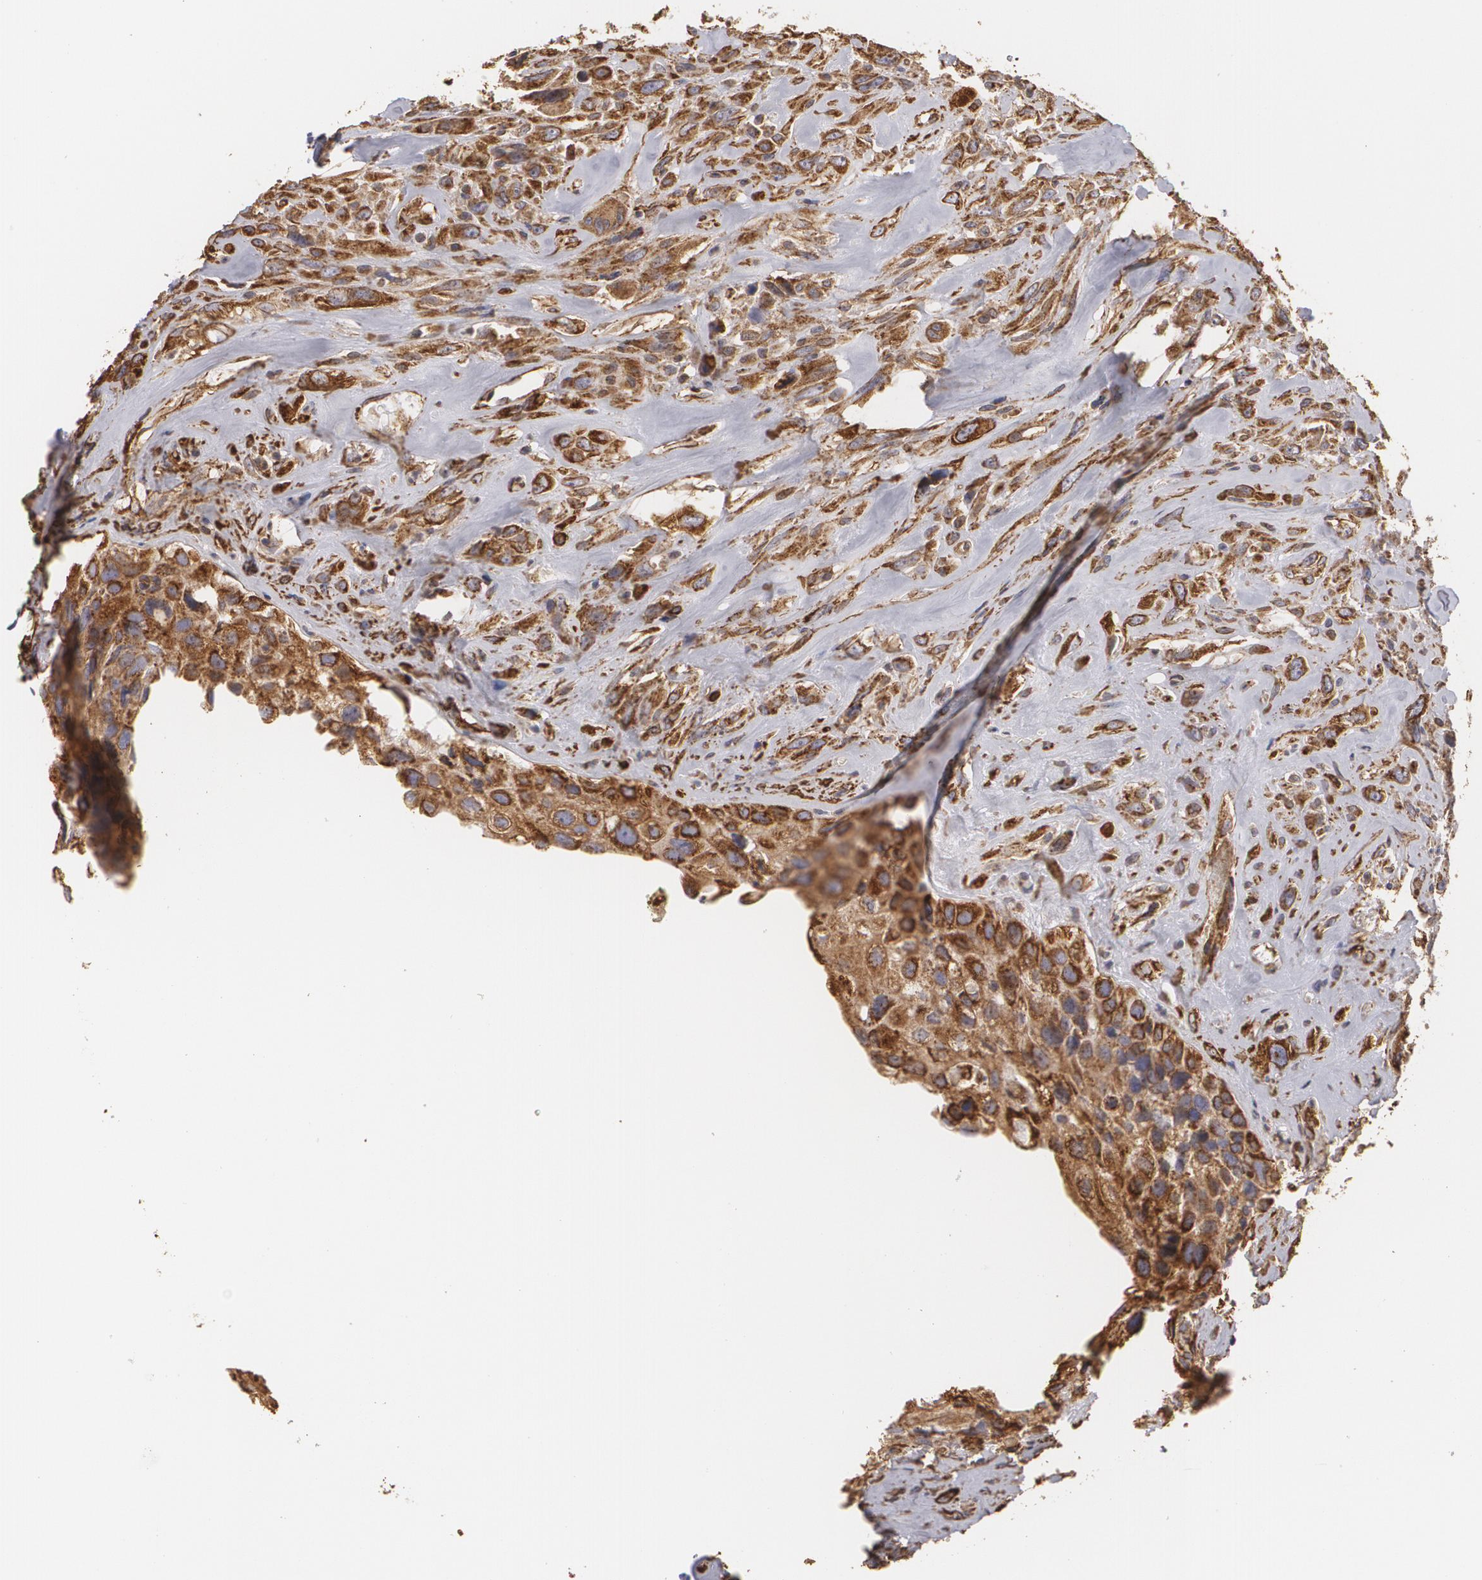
{"staining": {"intensity": "strong", "quantity": ">75%", "location": "cytoplasmic/membranous"}, "tissue": "breast cancer", "cell_type": "Tumor cells", "image_type": "cancer", "snomed": [{"axis": "morphology", "description": "Neoplasm, malignant, NOS"}, {"axis": "topography", "description": "Breast"}], "caption": "Brown immunohistochemical staining in human breast malignant neoplasm exhibits strong cytoplasmic/membranous expression in approximately >75% of tumor cells.", "gene": "CYB5R3", "patient": {"sex": "female", "age": 50}}